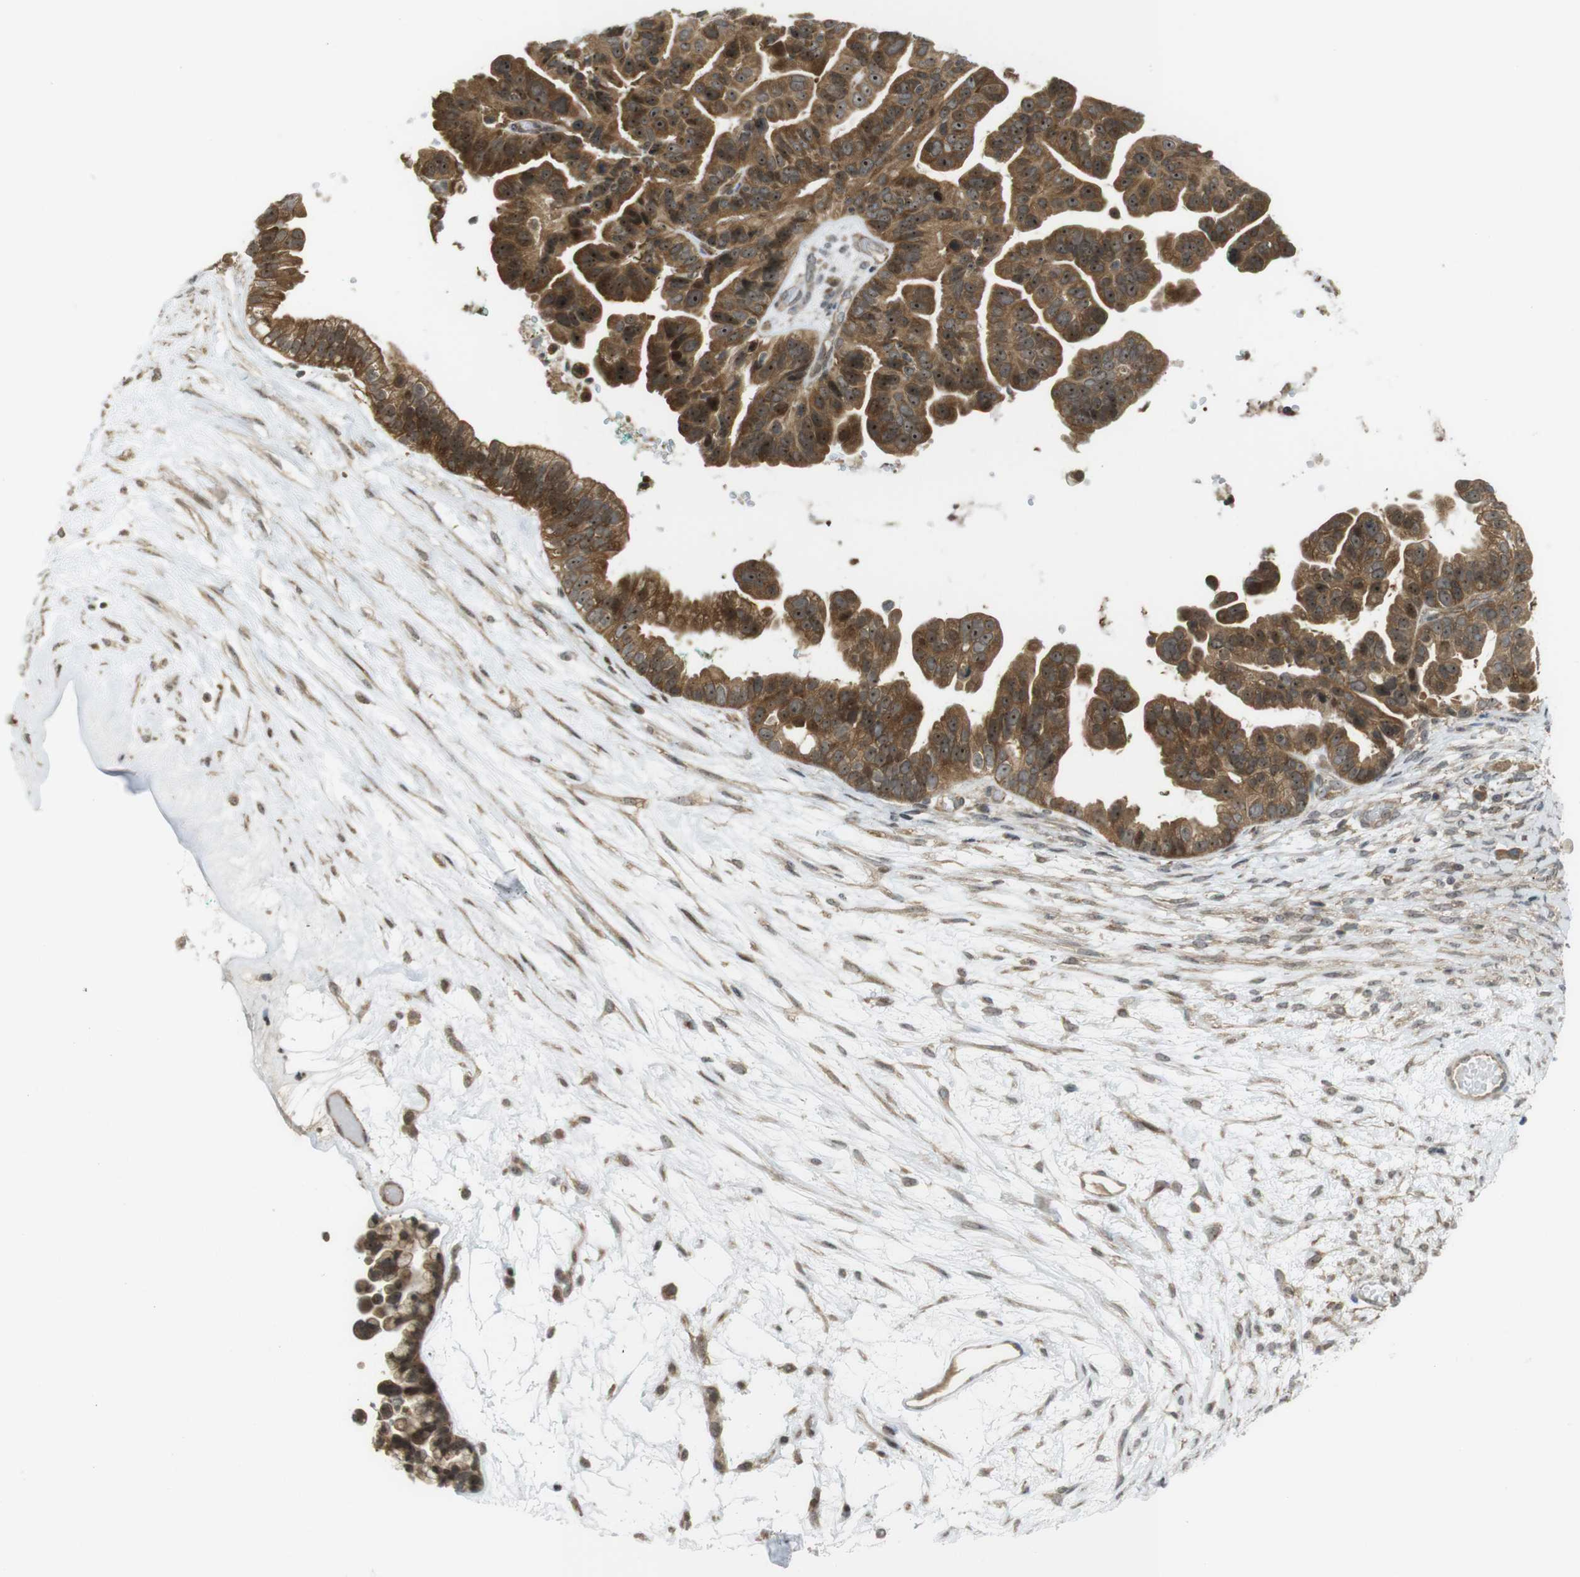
{"staining": {"intensity": "strong", "quantity": ">75%", "location": "cytoplasmic/membranous,nuclear"}, "tissue": "ovarian cancer", "cell_type": "Tumor cells", "image_type": "cancer", "snomed": [{"axis": "morphology", "description": "Cystadenocarcinoma, serous, NOS"}, {"axis": "topography", "description": "Ovary"}], "caption": "Tumor cells display strong cytoplasmic/membranous and nuclear staining in approximately >75% of cells in ovarian serous cystadenocarcinoma.", "gene": "CC2D1A", "patient": {"sex": "female", "age": 56}}